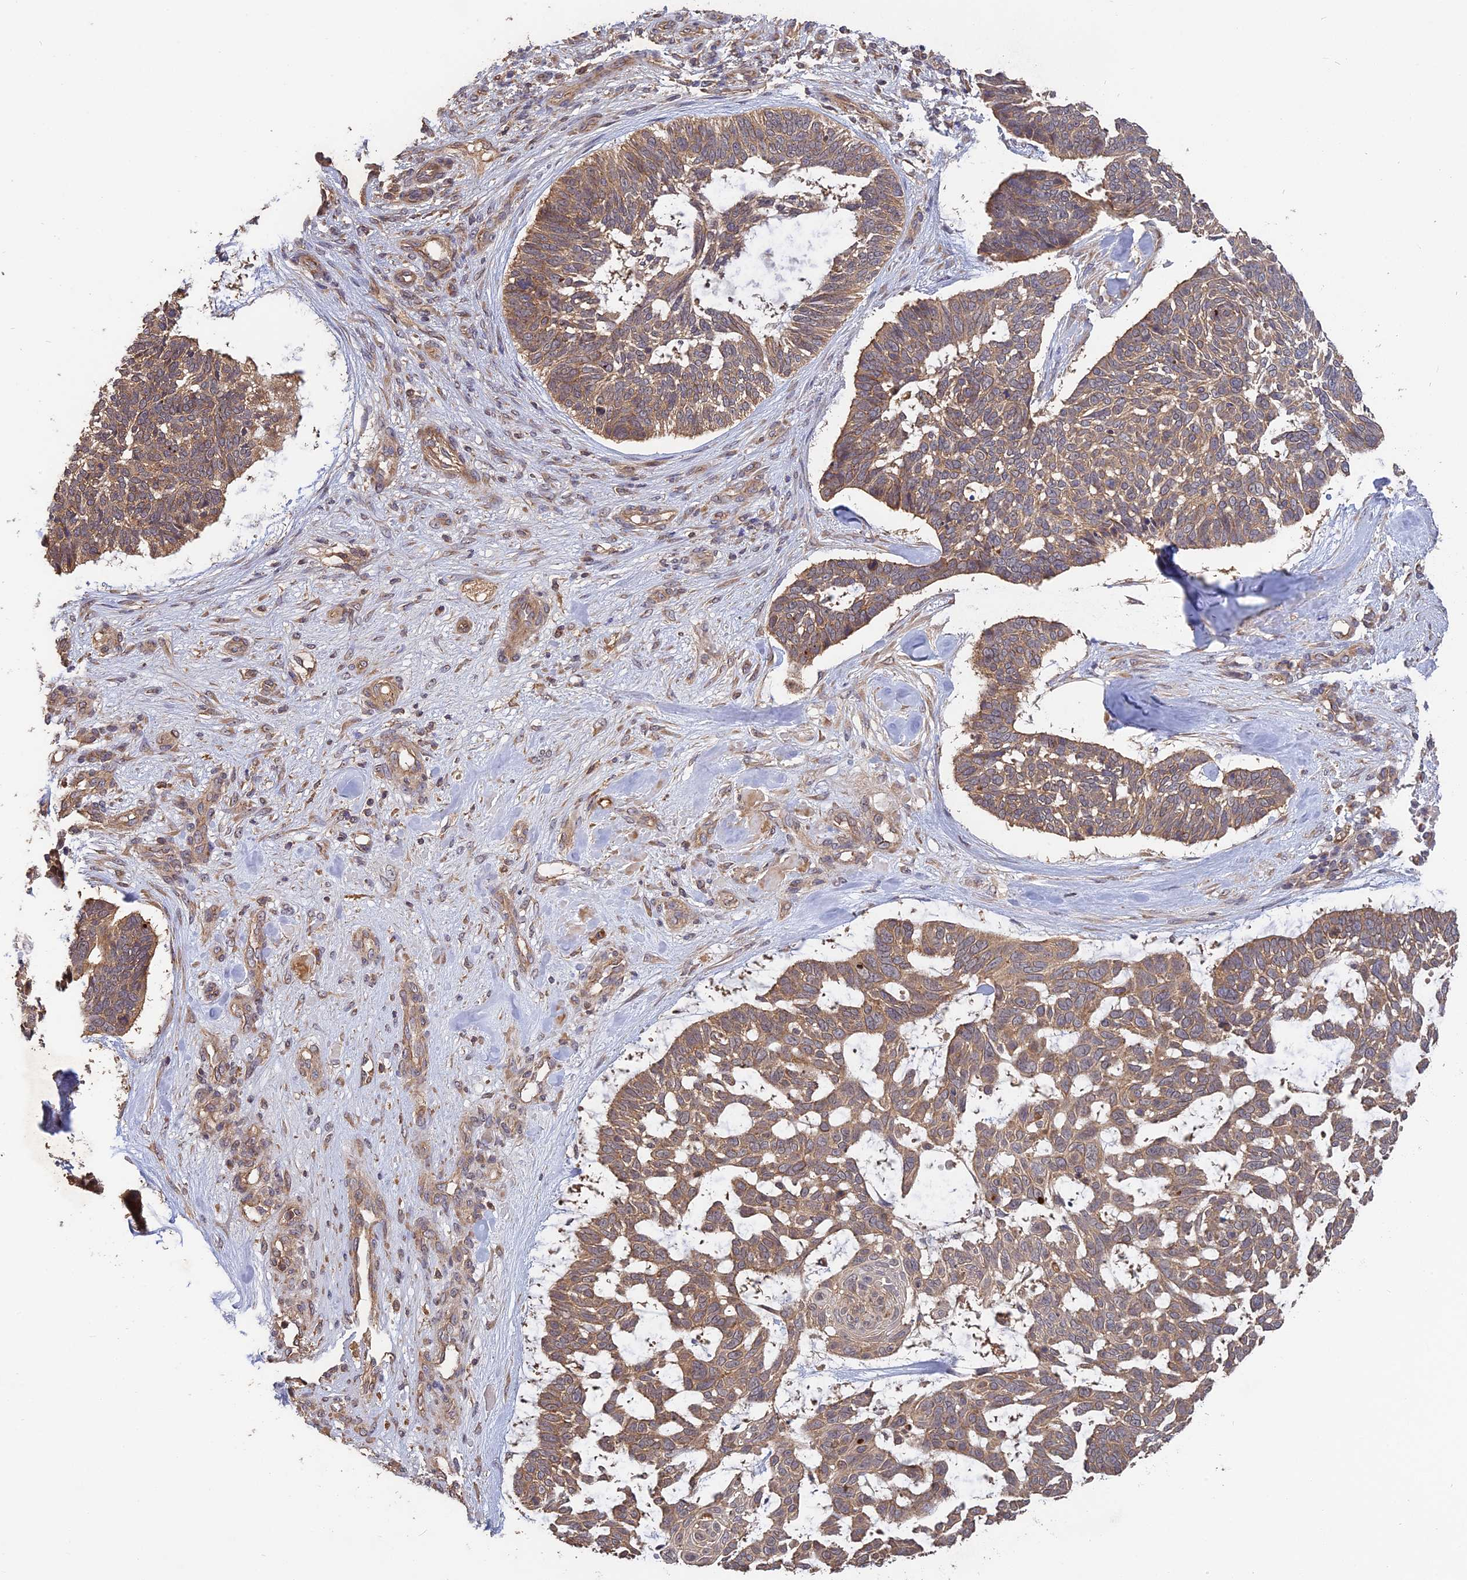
{"staining": {"intensity": "moderate", "quantity": ">75%", "location": "cytoplasmic/membranous"}, "tissue": "skin cancer", "cell_type": "Tumor cells", "image_type": "cancer", "snomed": [{"axis": "morphology", "description": "Basal cell carcinoma"}, {"axis": "topography", "description": "Skin"}], "caption": "A brown stain shows moderate cytoplasmic/membranous positivity of a protein in human skin cancer tumor cells.", "gene": "ARHGAP40", "patient": {"sex": "male", "age": 88}}